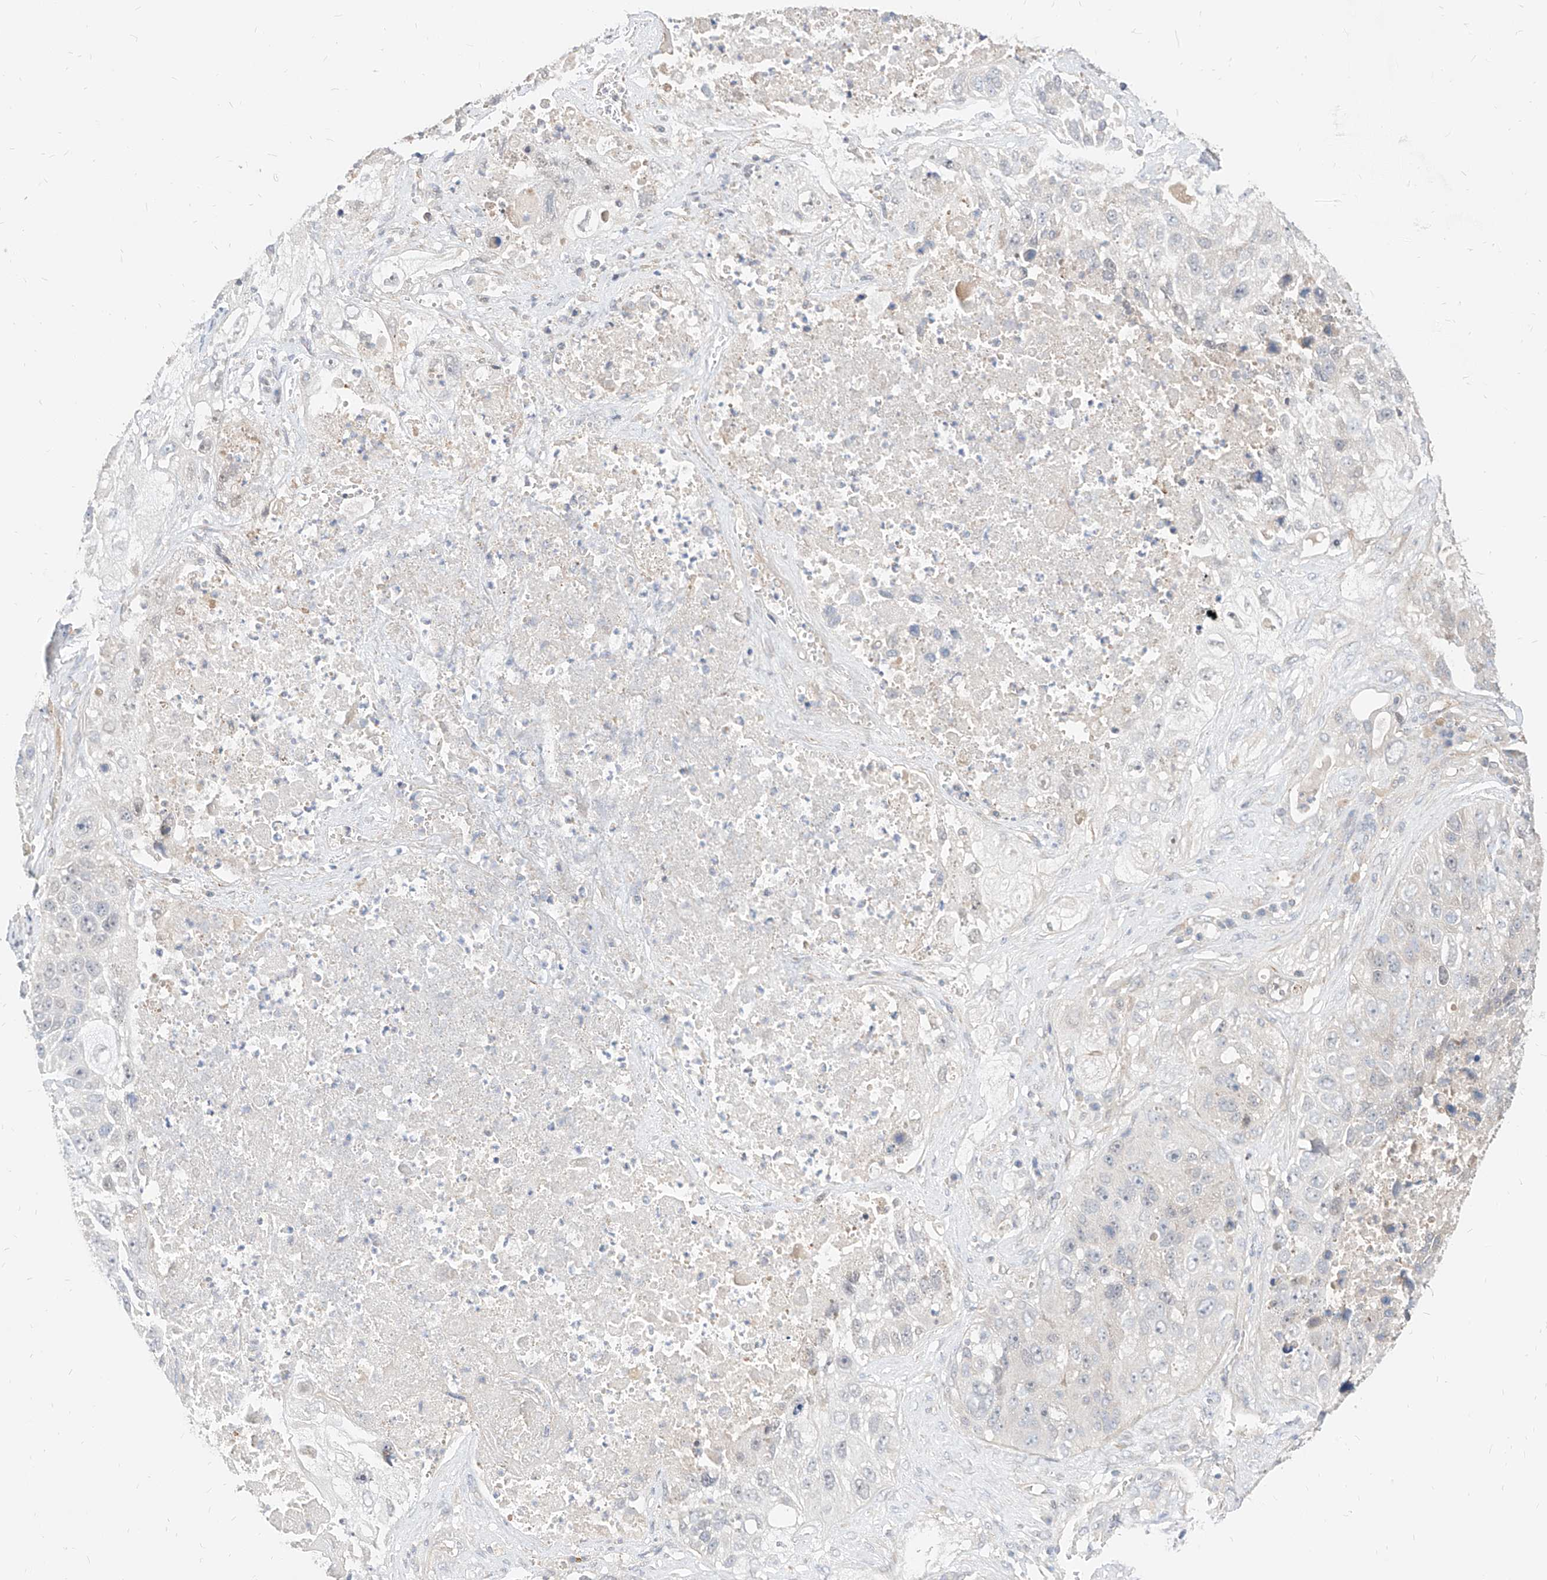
{"staining": {"intensity": "negative", "quantity": "none", "location": "none"}, "tissue": "lung cancer", "cell_type": "Tumor cells", "image_type": "cancer", "snomed": [{"axis": "morphology", "description": "Squamous cell carcinoma, NOS"}, {"axis": "topography", "description": "Lung"}], "caption": "Histopathology image shows no protein positivity in tumor cells of lung cancer tissue.", "gene": "TSNAX", "patient": {"sex": "male", "age": 61}}